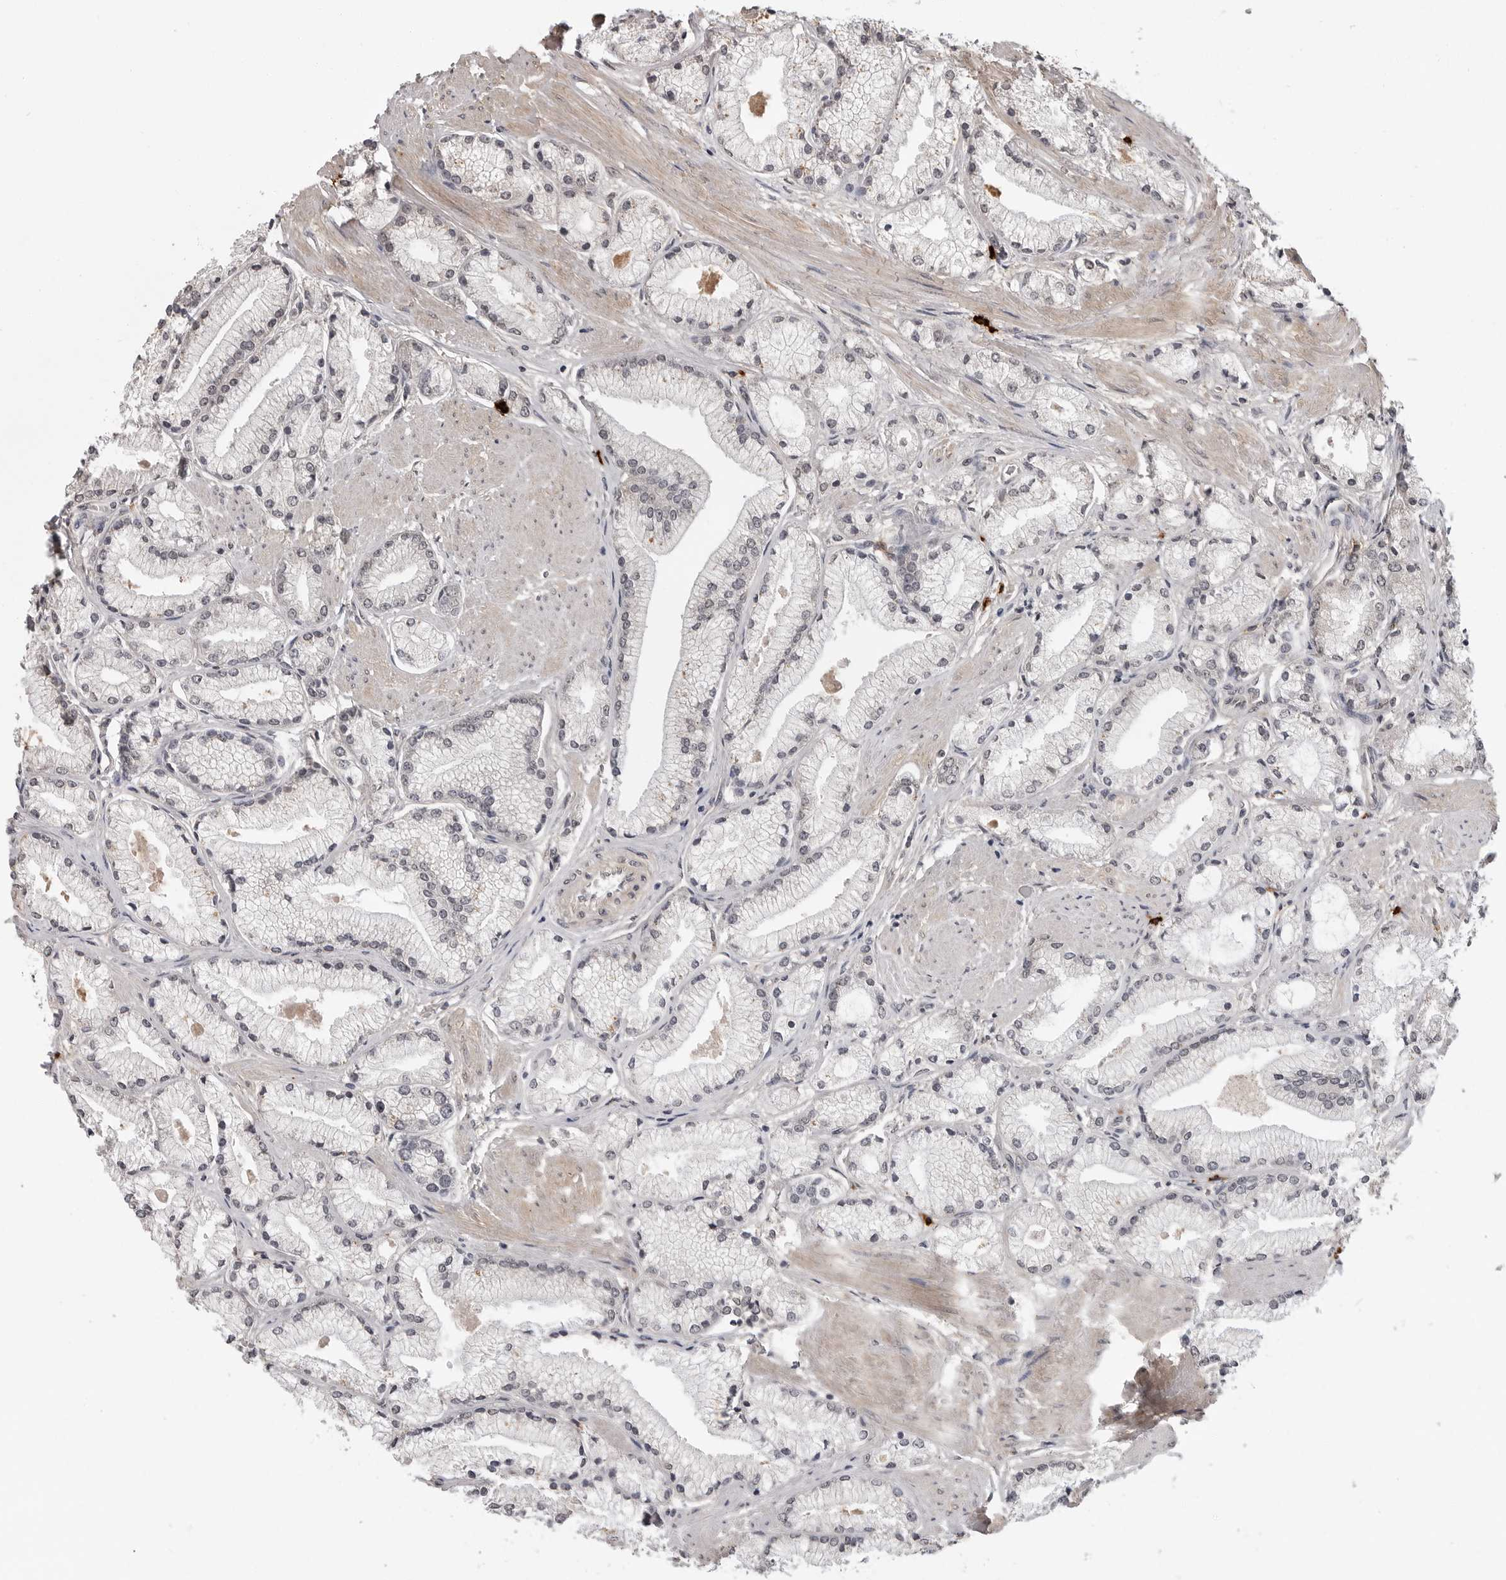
{"staining": {"intensity": "negative", "quantity": "none", "location": "none"}, "tissue": "prostate cancer", "cell_type": "Tumor cells", "image_type": "cancer", "snomed": [{"axis": "morphology", "description": "Adenocarcinoma, High grade"}, {"axis": "topography", "description": "Prostate"}], "caption": "A high-resolution histopathology image shows immunohistochemistry staining of prostate cancer (adenocarcinoma (high-grade)), which demonstrates no significant positivity in tumor cells.", "gene": "IL24", "patient": {"sex": "male", "age": 50}}